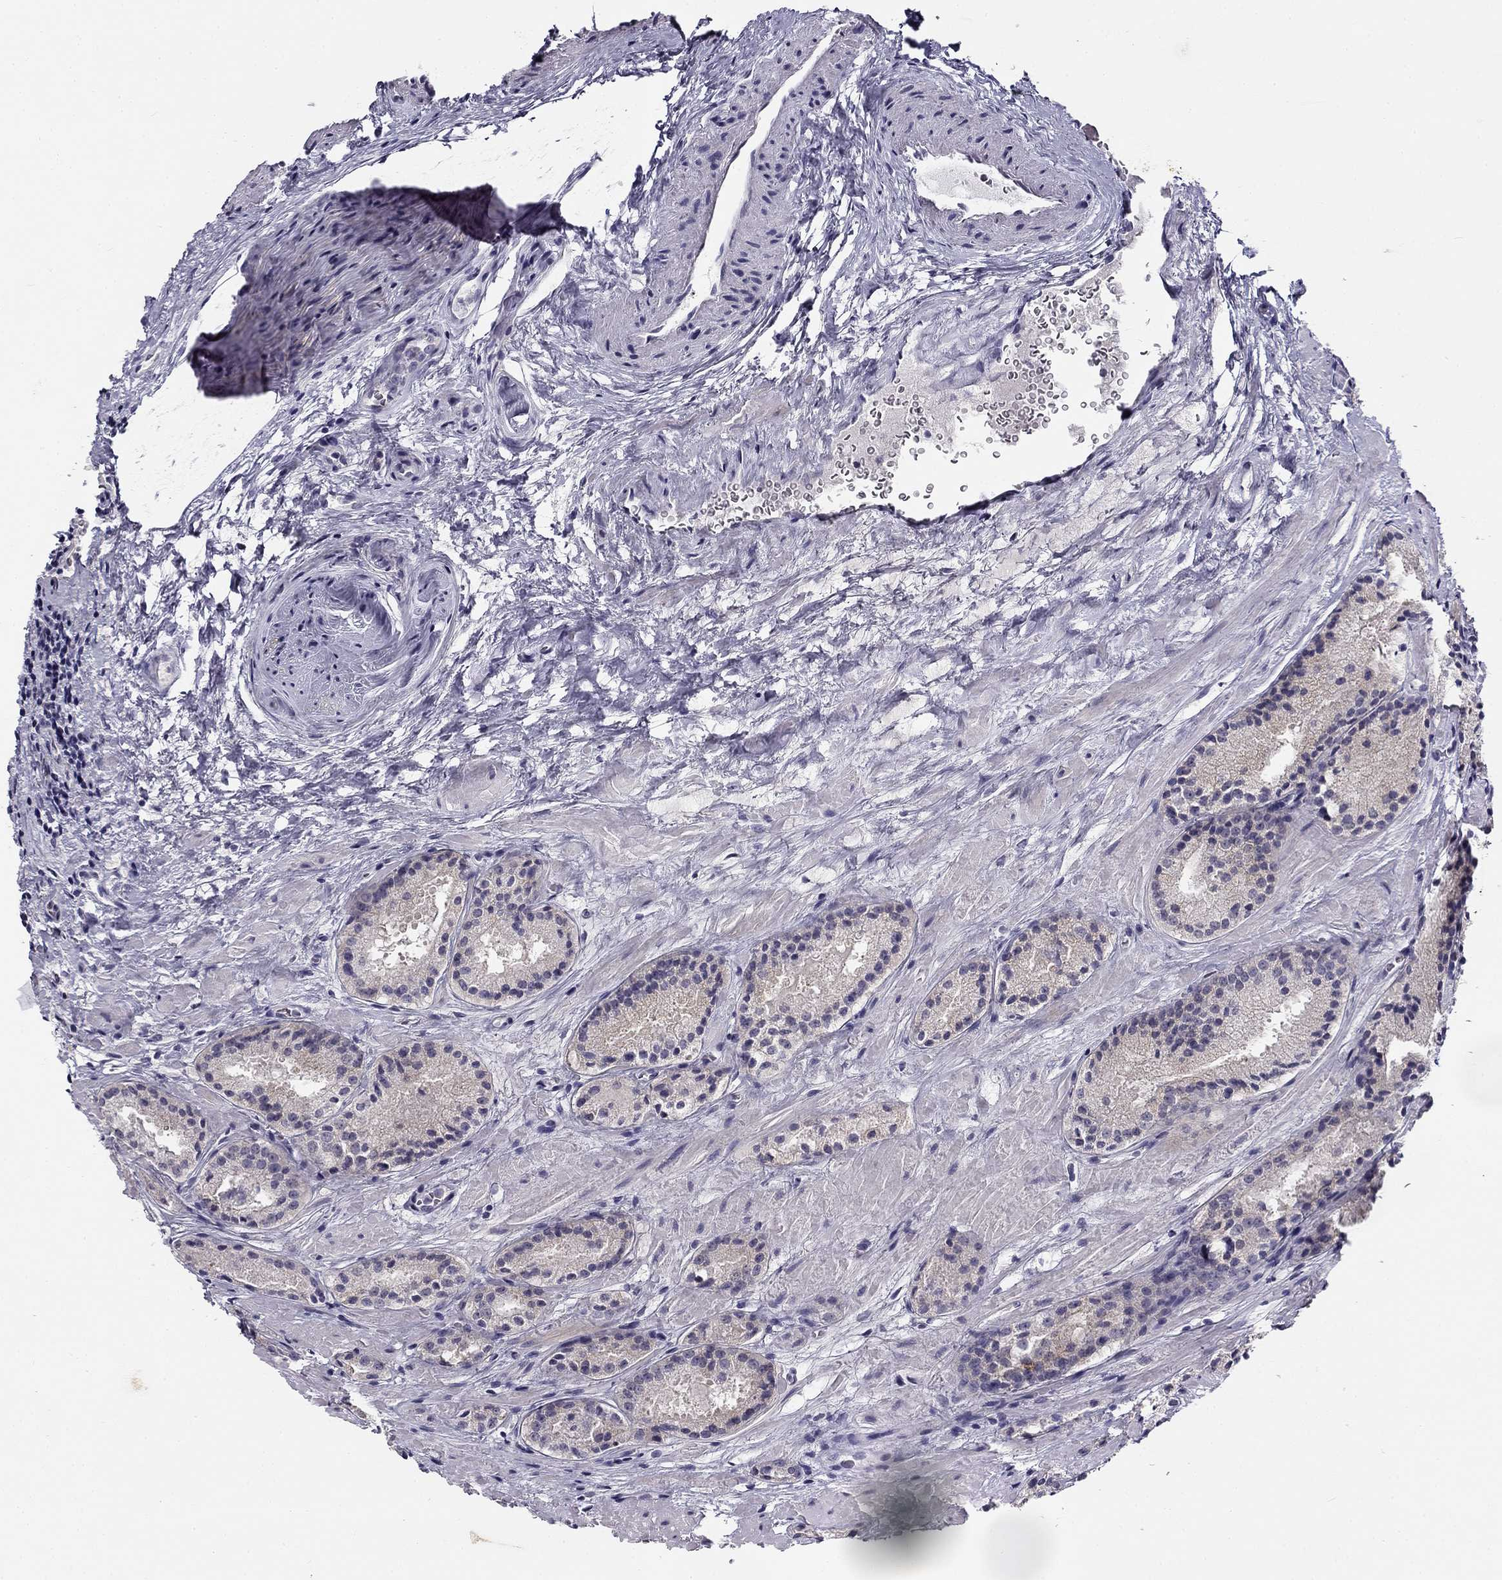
{"staining": {"intensity": "negative", "quantity": "none", "location": "none"}, "tissue": "prostate cancer", "cell_type": "Tumor cells", "image_type": "cancer", "snomed": [{"axis": "morphology", "description": "Adenocarcinoma, NOS"}, {"axis": "morphology", "description": "Adenocarcinoma, High grade"}, {"axis": "topography", "description": "Prostate"}], "caption": "The photomicrograph exhibits no significant positivity in tumor cells of prostate cancer. (DAB (3,3'-diaminobenzidine) IHC visualized using brightfield microscopy, high magnification).", "gene": "CNR1", "patient": {"sex": "male", "age": 62}}